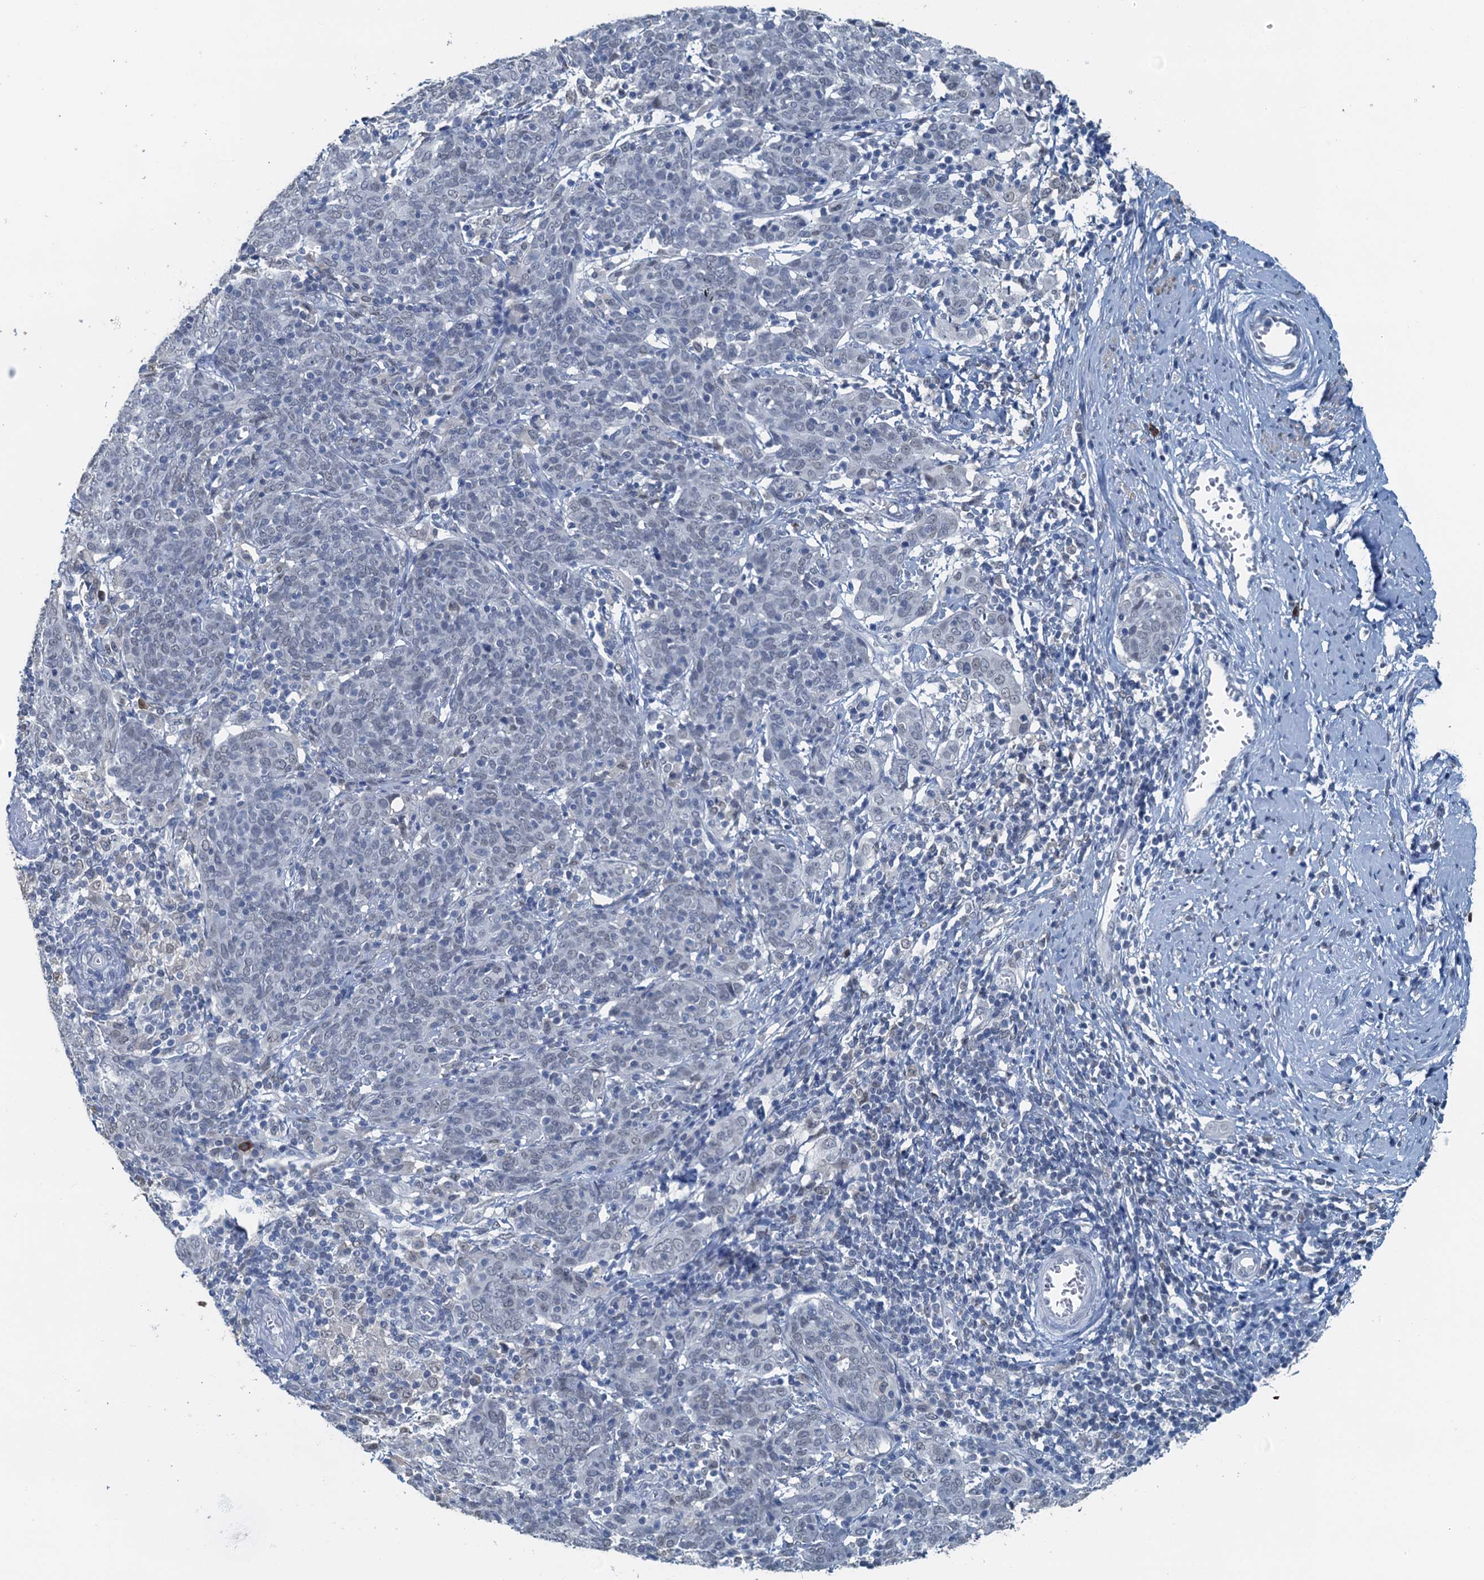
{"staining": {"intensity": "negative", "quantity": "none", "location": "none"}, "tissue": "cervical cancer", "cell_type": "Tumor cells", "image_type": "cancer", "snomed": [{"axis": "morphology", "description": "Squamous cell carcinoma, NOS"}, {"axis": "topography", "description": "Cervix"}], "caption": "An IHC photomicrograph of cervical squamous cell carcinoma is shown. There is no staining in tumor cells of cervical squamous cell carcinoma. The staining is performed using DAB (3,3'-diaminobenzidine) brown chromogen with nuclei counter-stained in using hematoxylin.", "gene": "AHCY", "patient": {"sex": "female", "age": 67}}